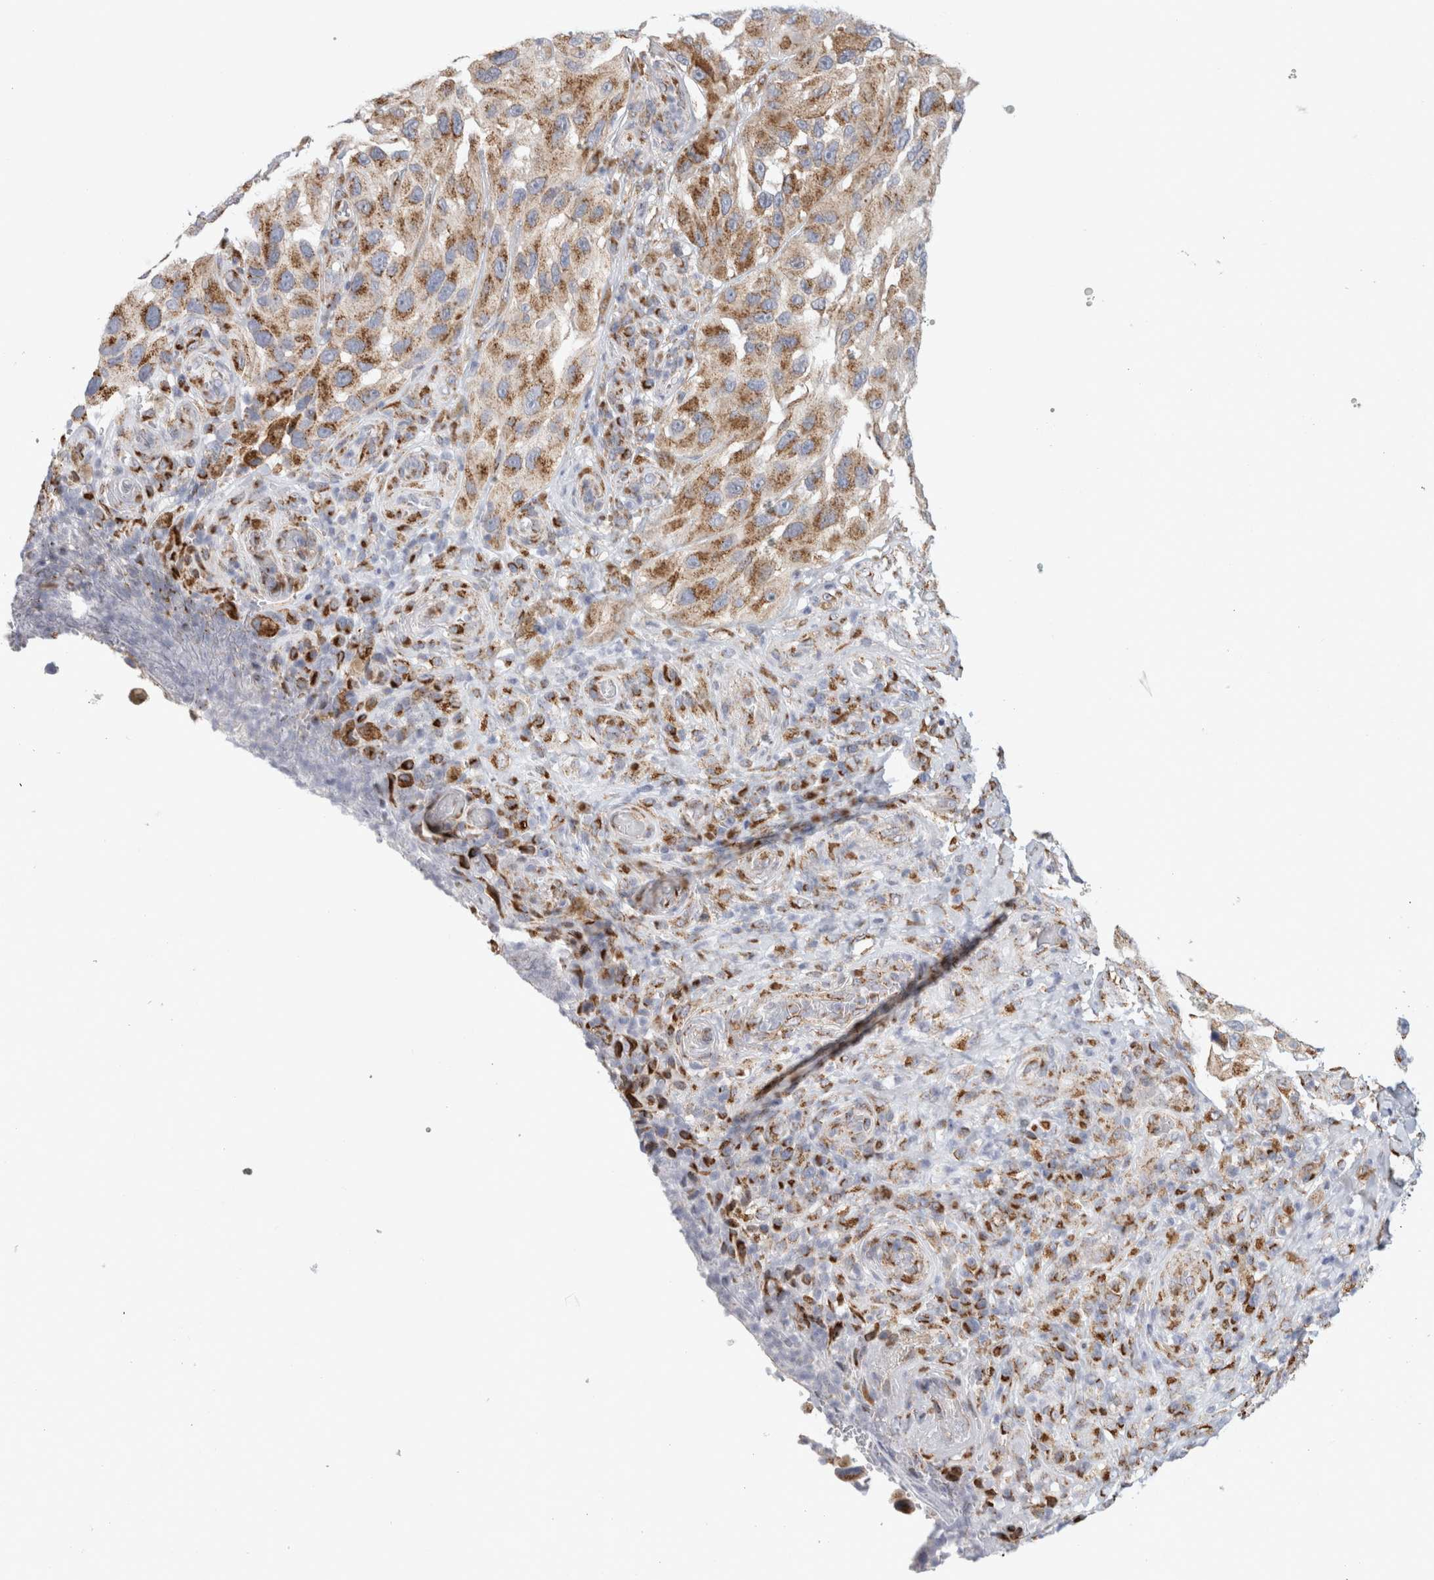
{"staining": {"intensity": "moderate", "quantity": ">75%", "location": "cytoplasmic/membranous"}, "tissue": "melanoma", "cell_type": "Tumor cells", "image_type": "cancer", "snomed": [{"axis": "morphology", "description": "Malignant melanoma, NOS"}, {"axis": "topography", "description": "Skin"}], "caption": "Protein expression analysis of human melanoma reveals moderate cytoplasmic/membranous positivity in about >75% of tumor cells.", "gene": "MCFD2", "patient": {"sex": "female", "age": 73}}